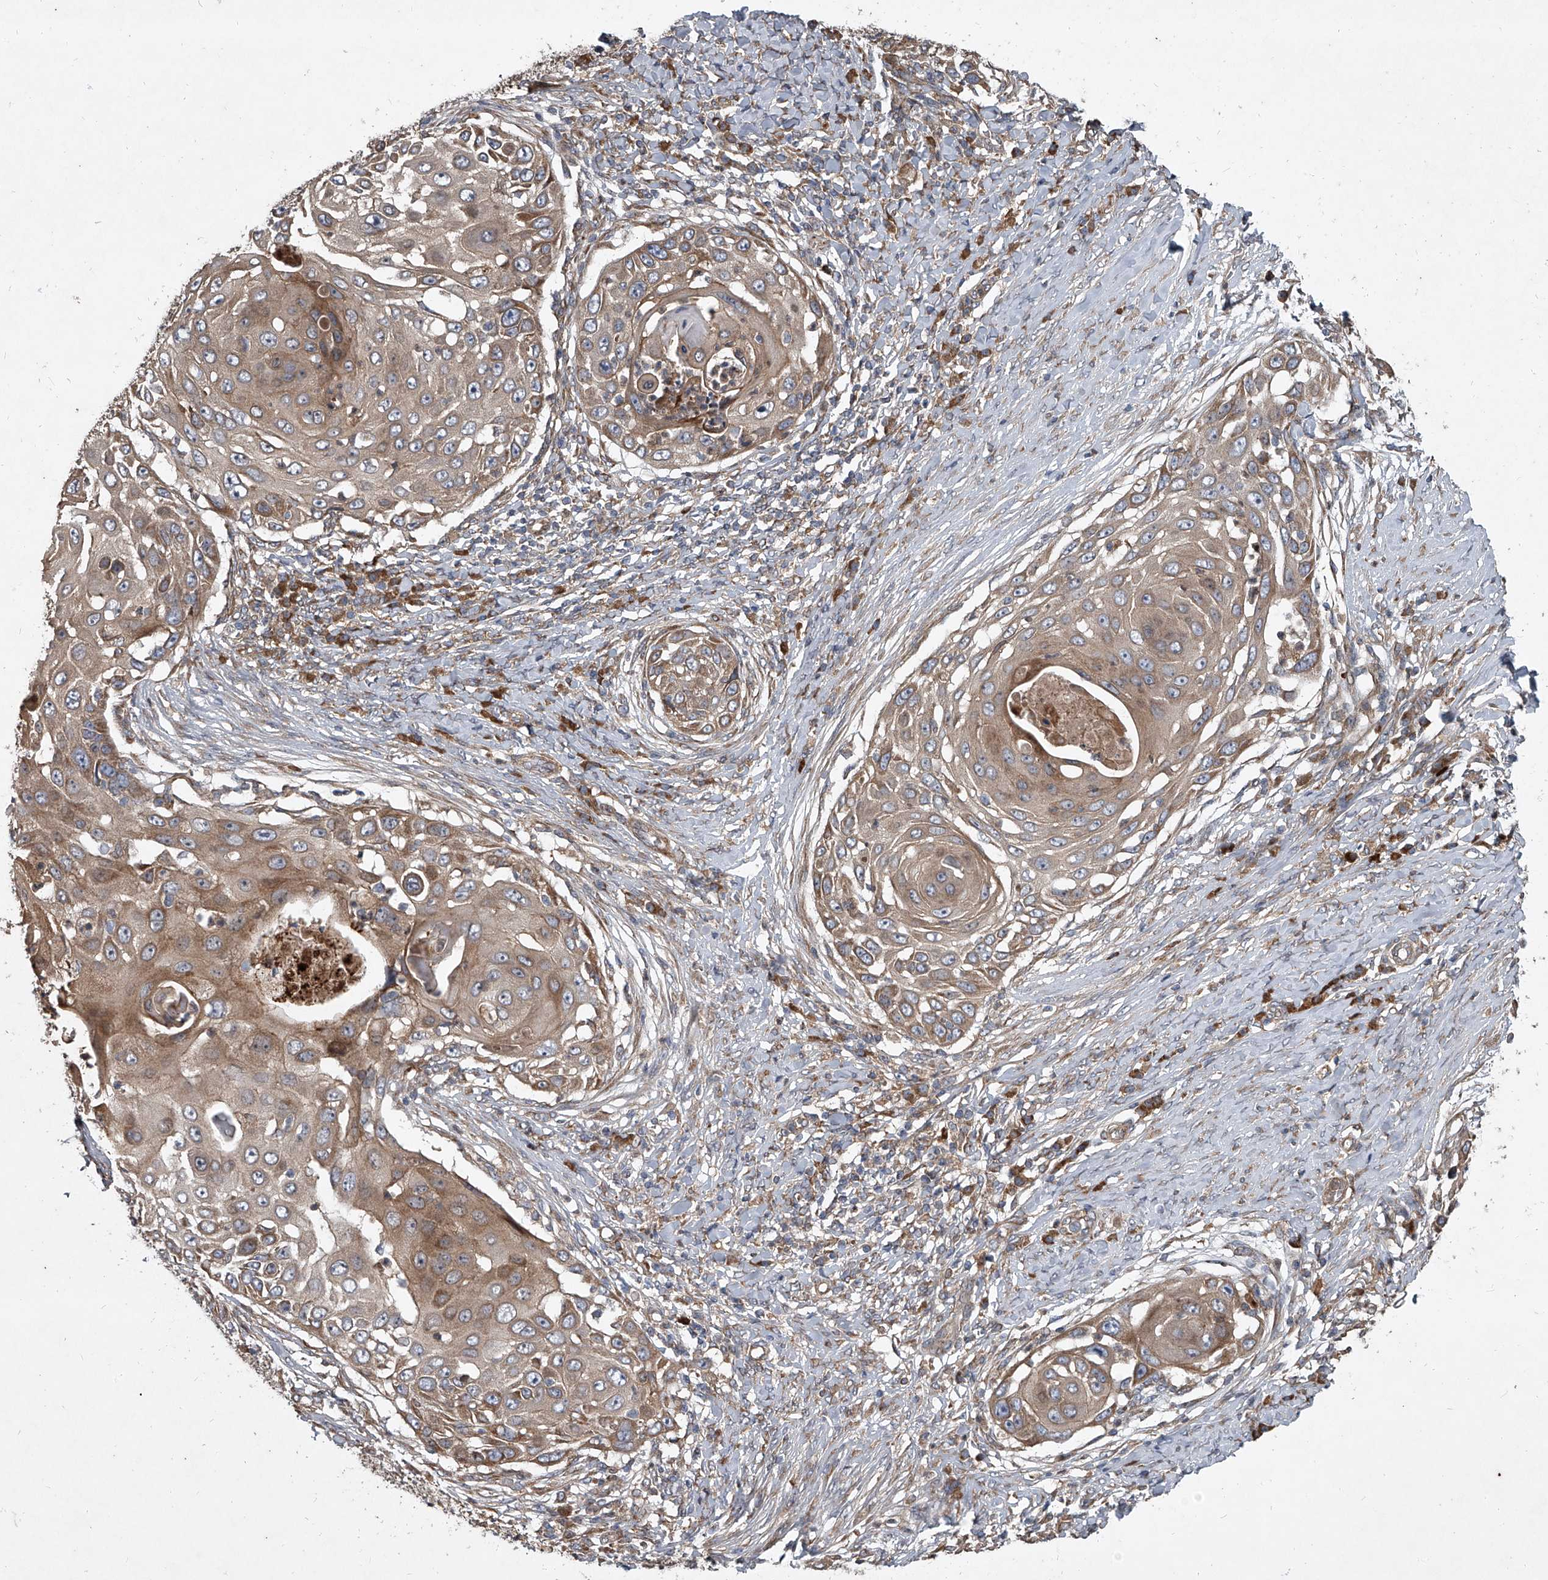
{"staining": {"intensity": "weak", "quantity": ">75%", "location": "cytoplasmic/membranous"}, "tissue": "skin cancer", "cell_type": "Tumor cells", "image_type": "cancer", "snomed": [{"axis": "morphology", "description": "Squamous cell carcinoma, NOS"}, {"axis": "topography", "description": "Skin"}], "caption": "Skin cancer (squamous cell carcinoma) stained for a protein displays weak cytoplasmic/membranous positivity in tumor cells.", "gene": "EVA1C", "patient": {"sex": "female", "age": 44}}